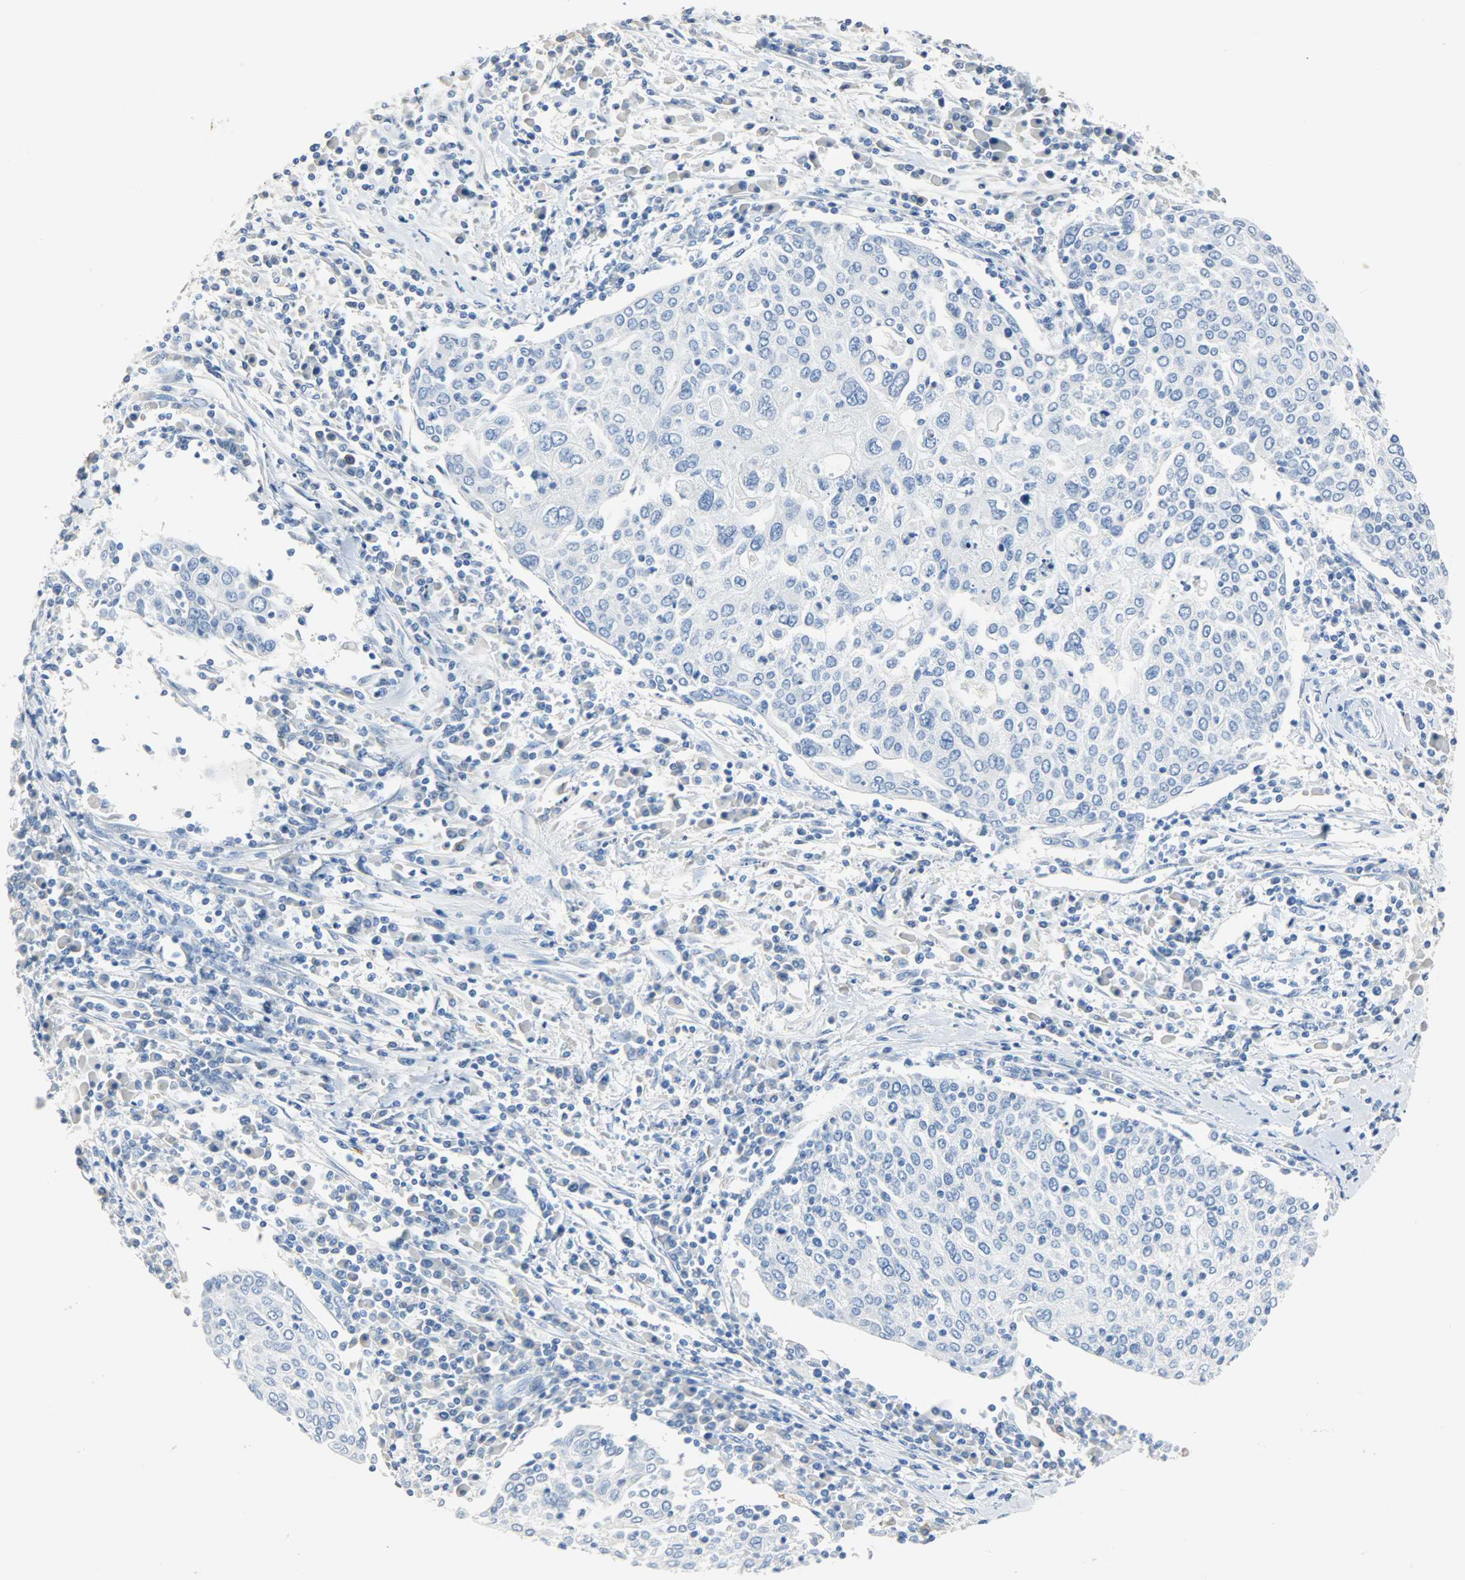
{"staining": {"intensity": "negative", "quantity": "none", "location": "none"}, "tissue": "cervical cancer", "cell_type": "Tumor cells", "image_type": "cancer", "snomed": [{"axis": "morphology", "description": "Squamous cell carcinoma, NOS"}, {"axis": "topography", "description": "Cervix"}], "caption": "IHC photomicrograph of neoplastic tissue: human squamous cell carcinoma (cervical) stained with DAB (3,3'-diaminobenzidine) exhibits no significant protein expression in tumor cells.", "gene": "CA3", "patient": {"sex": "female", "age": 40}}